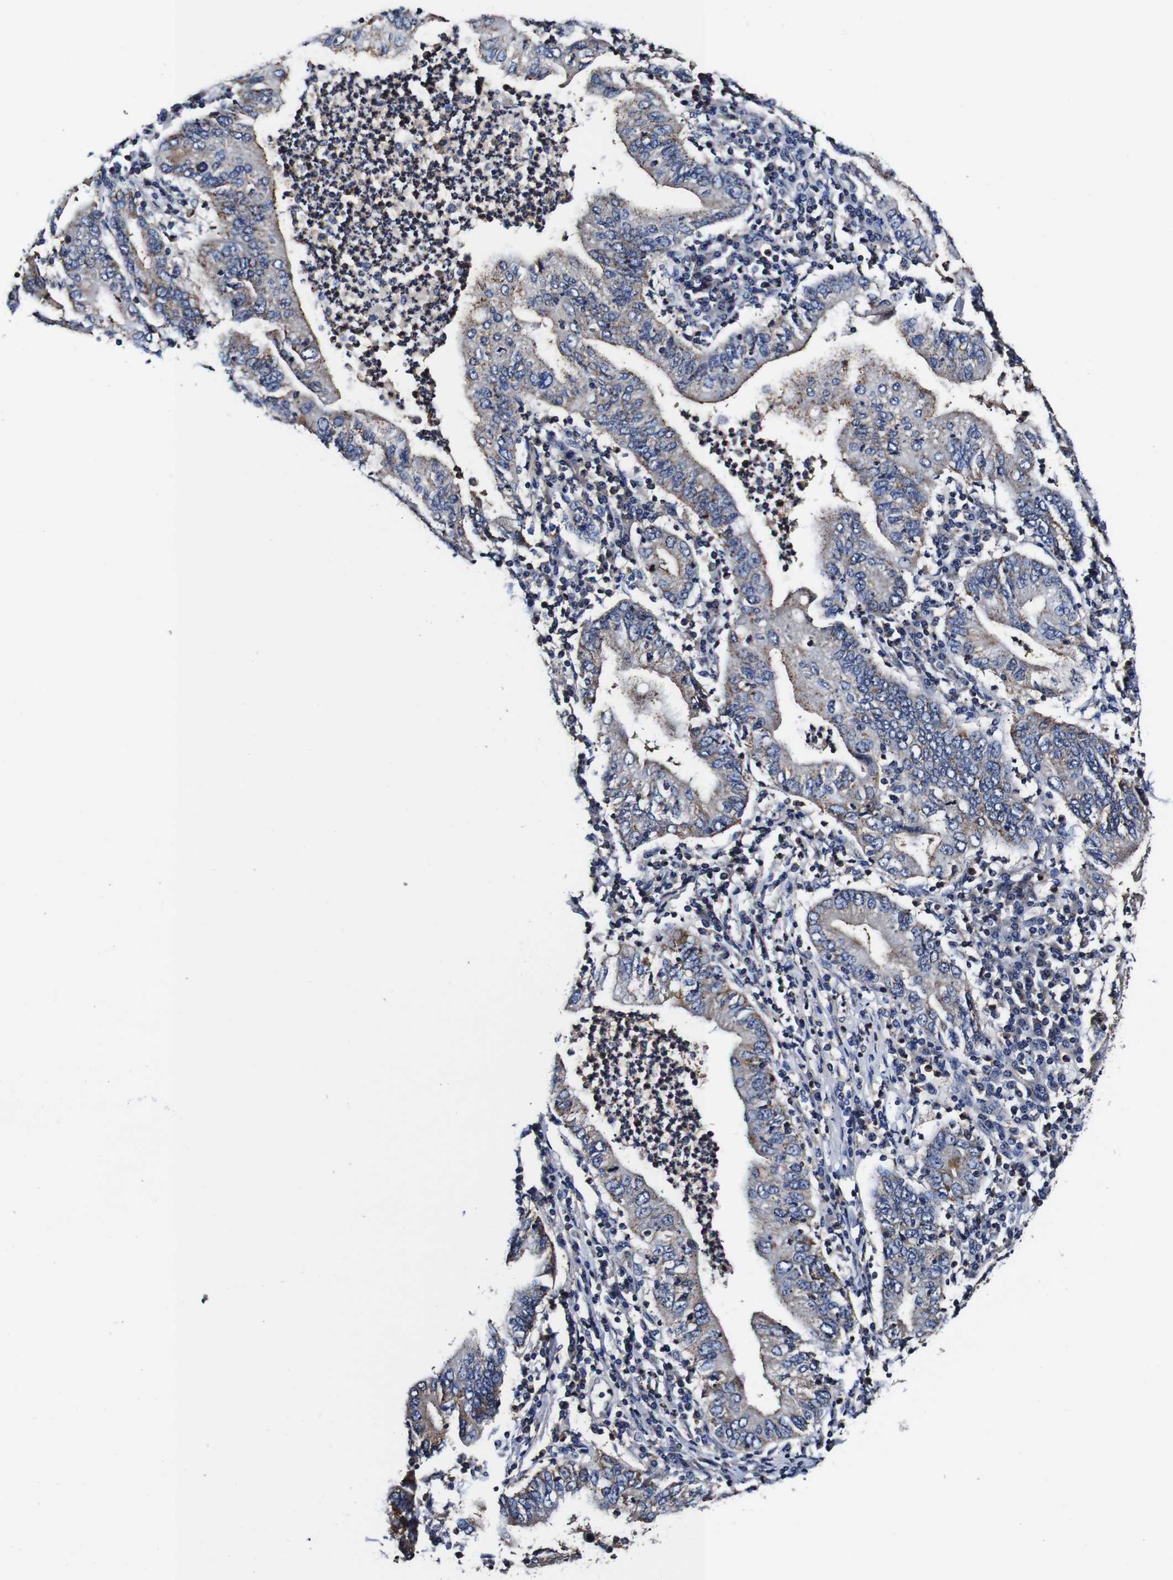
{"staining": {"intensity": "weak", "quantity": "25%-75%", "location": "cytoplasmic/membranous"}, "tissue": "stomach cancer", "cell_type": "Tumor cells", "image_type": "cancer", "snomed": [{"axis": "morphology", "description": "Normal tissue, NOS"}, {"axis": "morphology", "description": "Adenocarcinoma, NOS"}, {"axis": "topography", "description": "Esophagus"}, {"axis": "topography", "description": "Stomach, upper"}, {"axis": "topography", "description": "Peripheral nerve tissue"}], "caption": "Adenocarcinoma (stomach) stained with DAB (3,3'-diaminobenzidine) immunohistochemistry shows low levels of weak cytoplasmic/membranous positivity in about 25%-75% of tumor cells. (DAB IHC, brown staining for protein, blue staining for nuclei).", "gene": "PDCD6IP", "patient": {"sex": "male", "age": 62}}